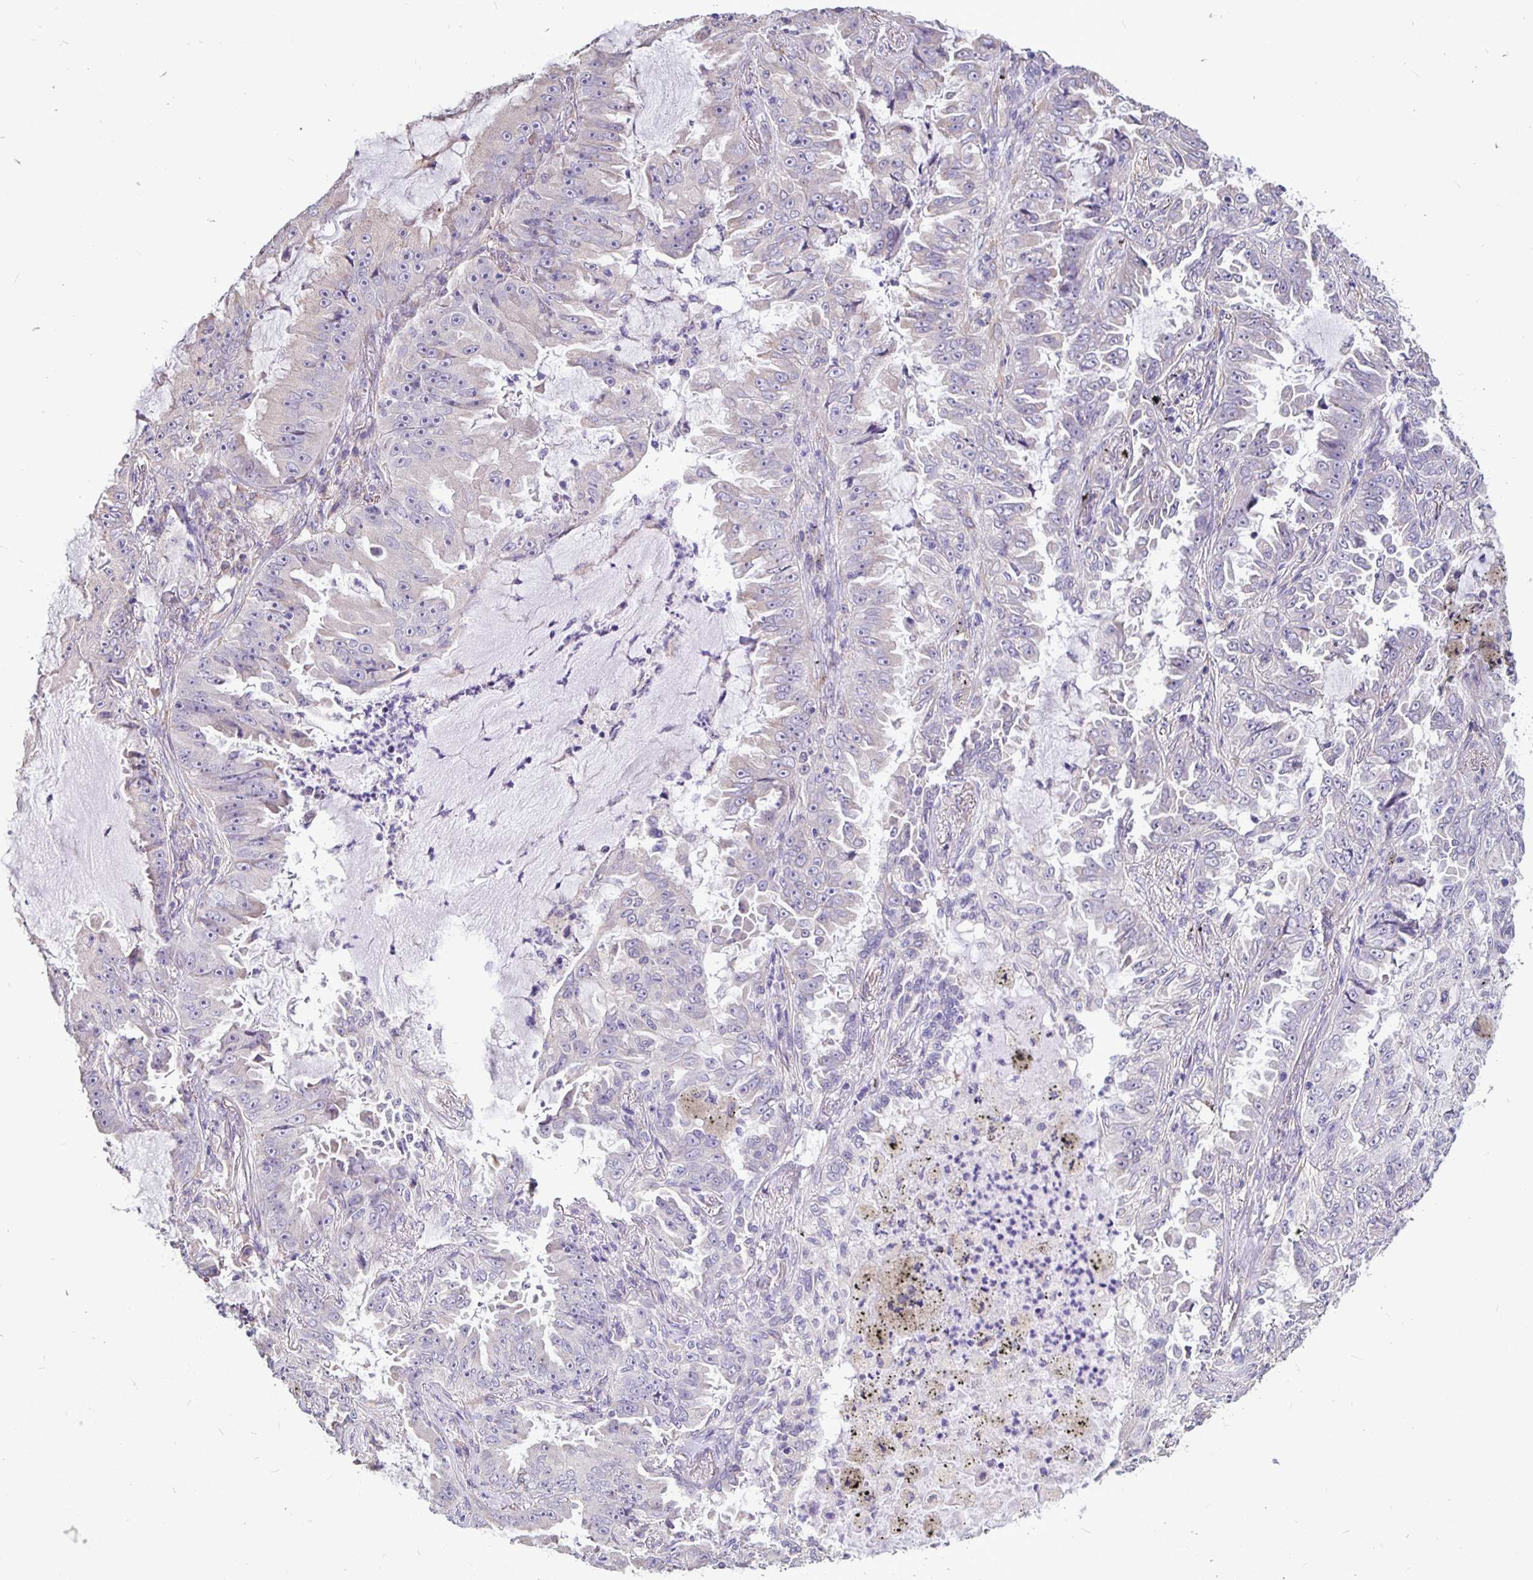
{"staining": {"intensity": "negative", "quantity": "none", "location": "none"}, "tissue": "lung cancer", "cell_type": "Tumor cells", "image_type": "cancer", "snomed": [{"axis": "morphology", "description": "Adenocarcinoma, NOS"}, {"axis": "topography", "description": "Lung"}], "caption": "DAB (3,3'-diaminobenzidine) immunohistochemical staining of human adenocarcinoma (lung) reveals no significant staining in tumor cells. The staining was performed using DAB to visualize the protein expression in brown, while the nuclei were stained in blue with hematoxylin (Magnification: 20x).", "gene": "DNAI2", "patient": {"sex": "female", "age": 52}}